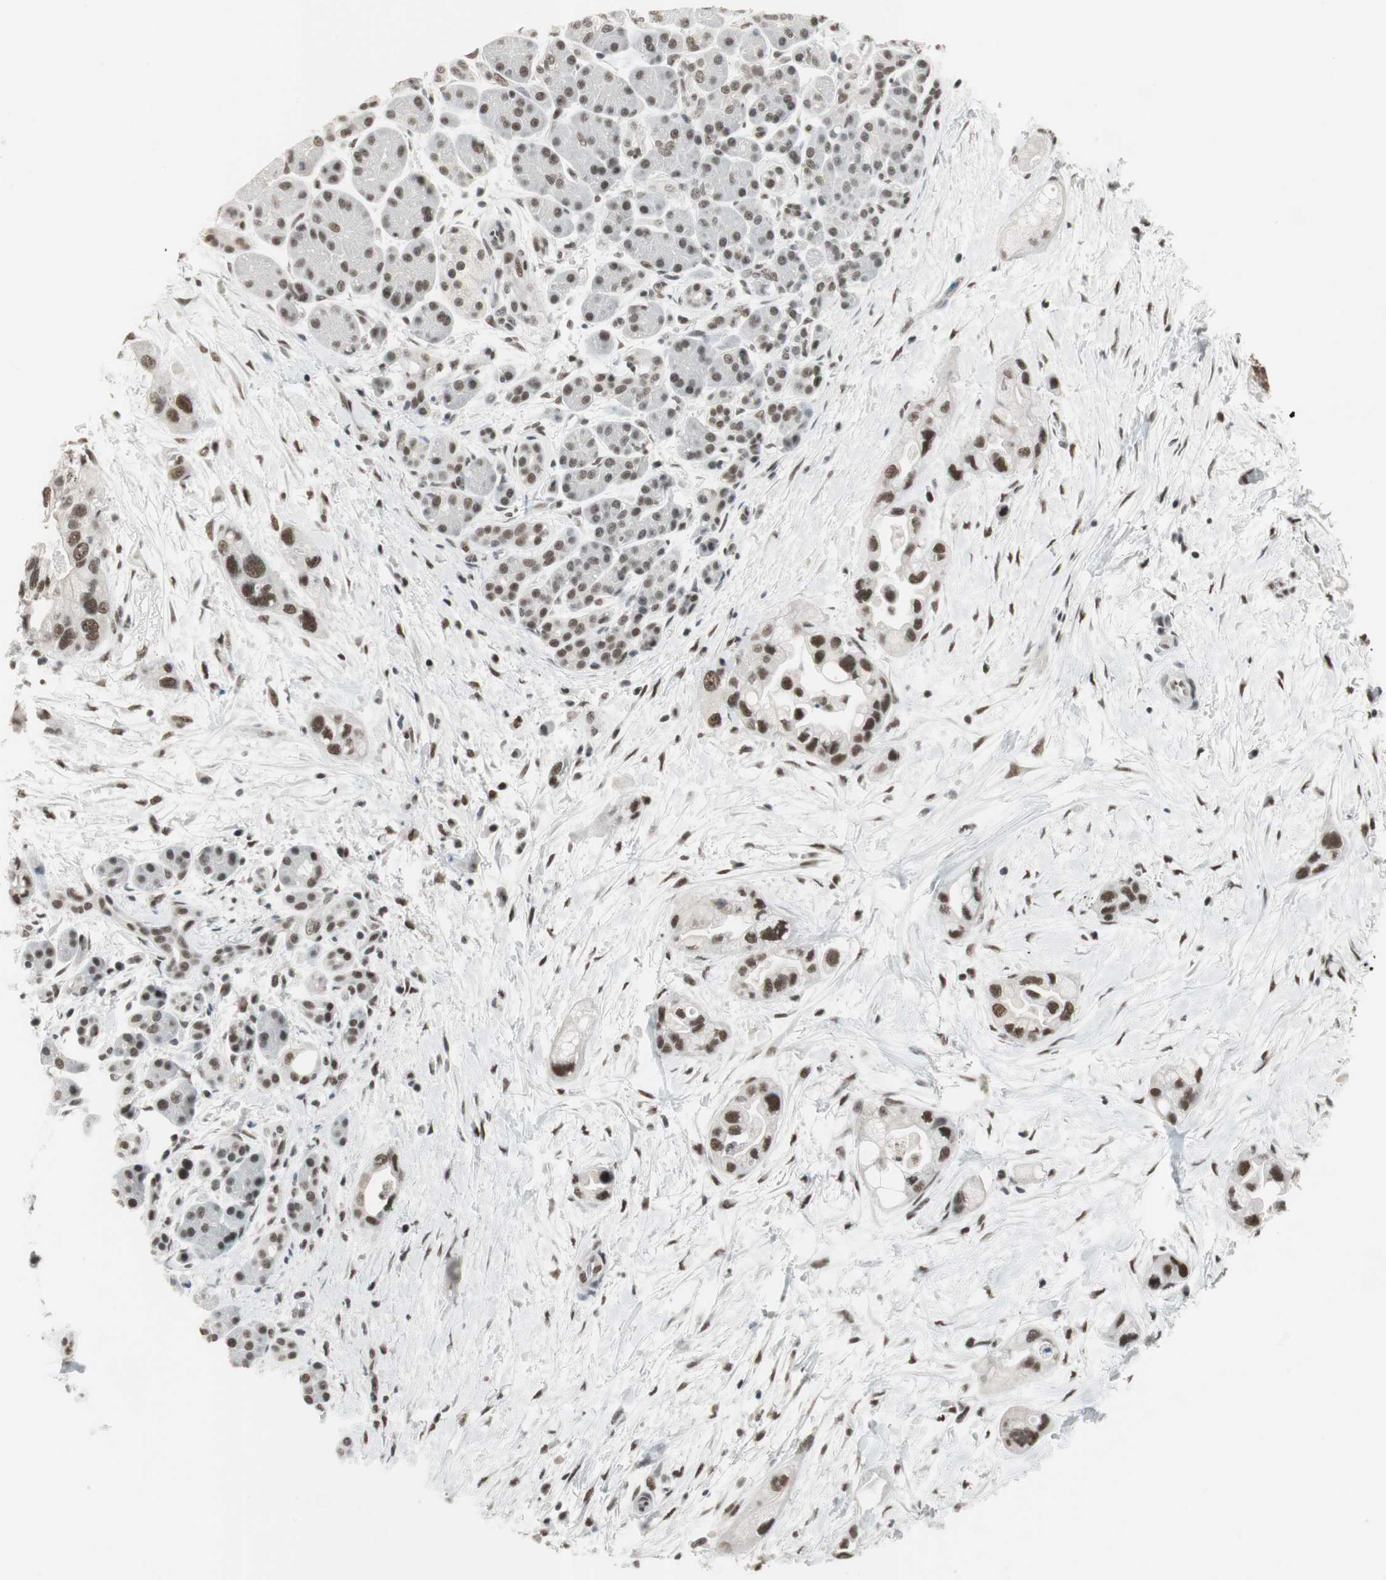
{"staining": {"intensity": "strong", "quantity": ">75%", "location": "nuclear"}, "tissue": "pancreatic cancer", "cell_type": "Tumor cells", "image_type": "cancer", "snomed": [{"axis": "morphology", "description": "Adenocarcinoma, NOS"}, {"axis": "topography", "description": "Pancreas"}], "caption": "A high-resolution micrograph shows immunohistochemistry staining of pancreatic cancer, which shows strong nuclear expression in approximately >75% of tumor cells.", "gene": "RTF1", "patient": {"sex": "female", "age": 77}}